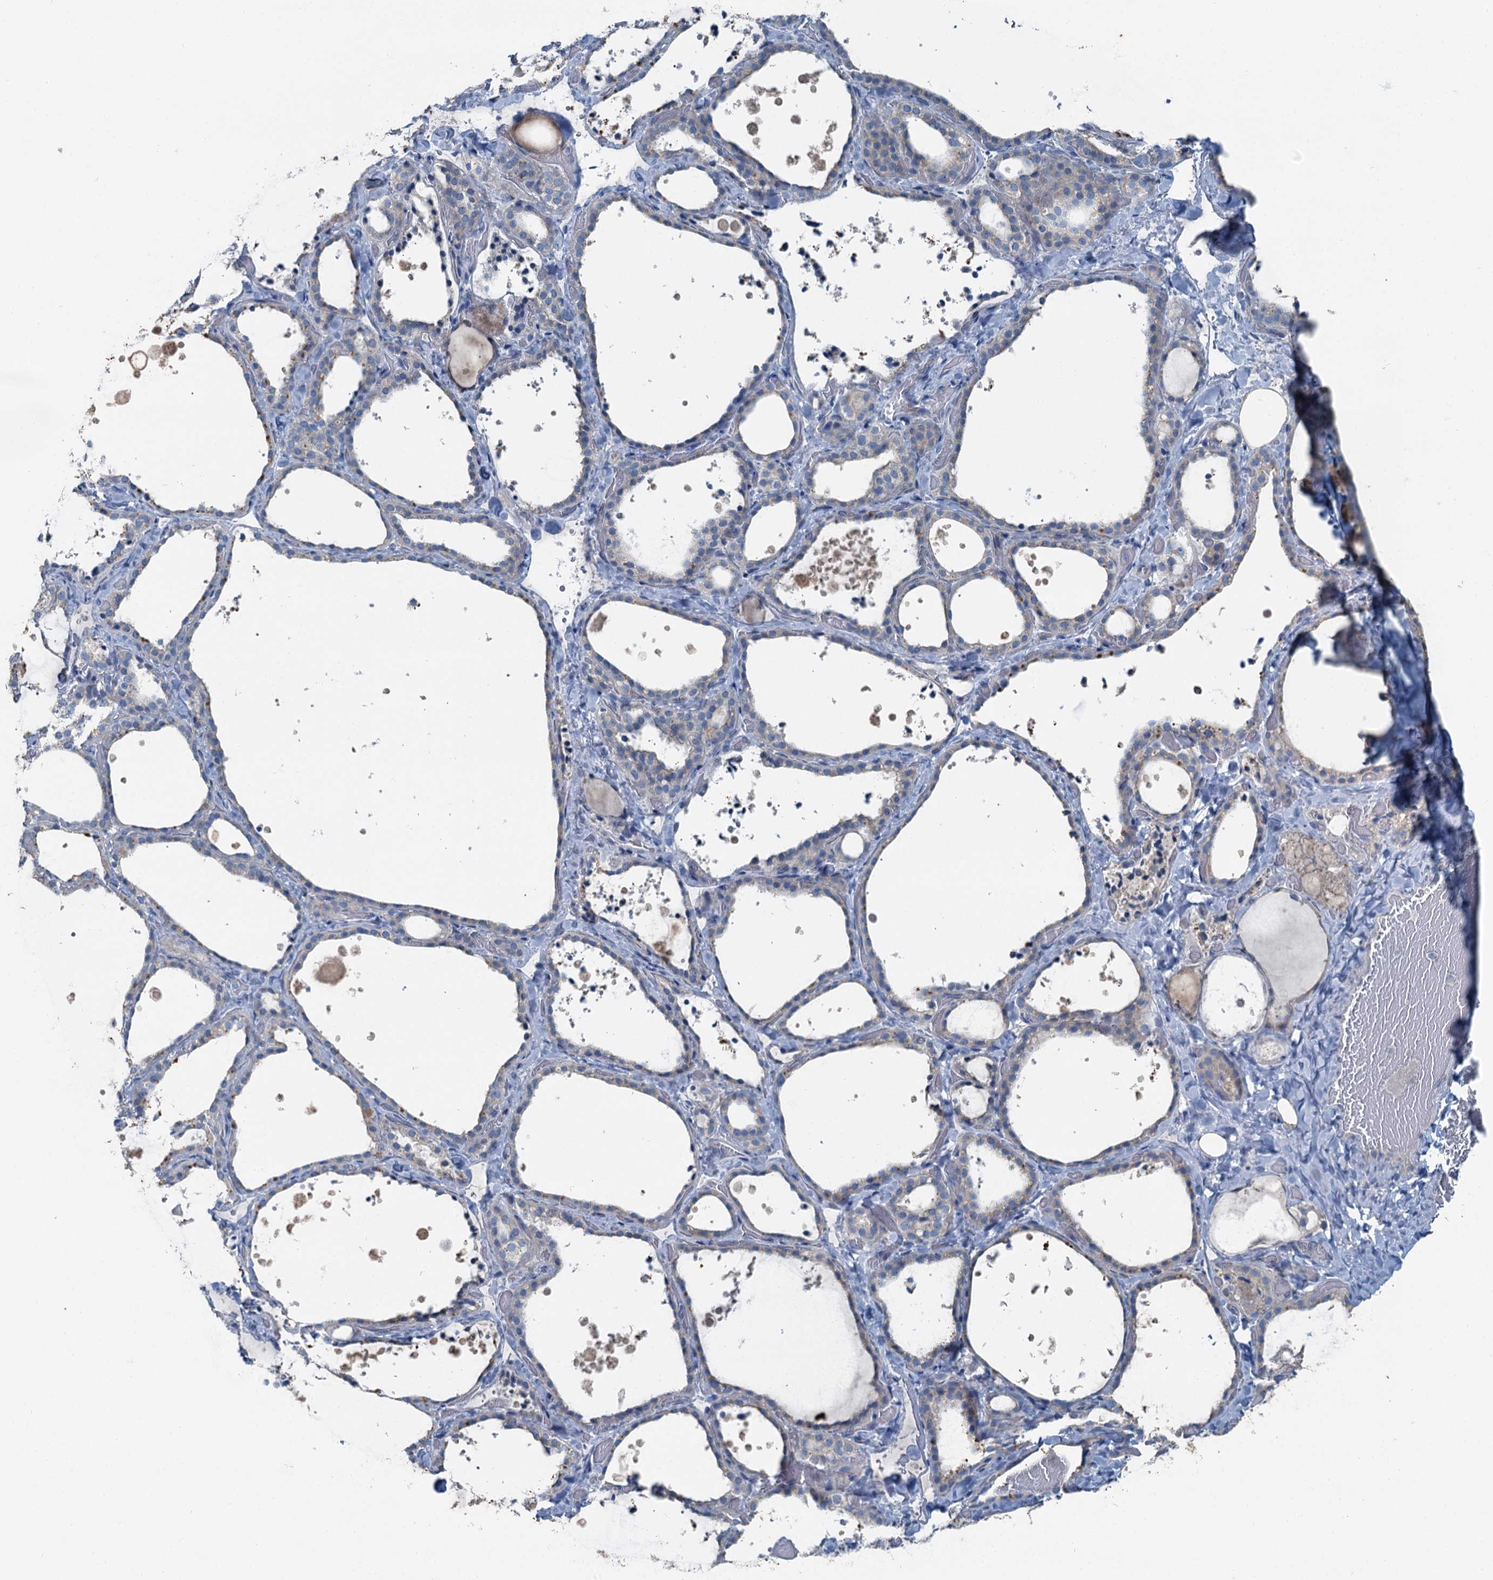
{"staining": {"intensity": "negative", "quantity": "none", "location": "none"}, "tissue": "thyroid gland", "cell_type": "Glandular cells", "image_type": "normal", "snomed": [{"axis": "morphology", "description": "Normal tissue, NOS"}, {"axis": "topography", "description": "Thyroid gland"}], "caption": "Thyroid gland stained for a protein using immunohistochemistry exhibits no expression glandular cells.", "gene": "C6orf120", "patient": {"sex": "female", "age": 44}}